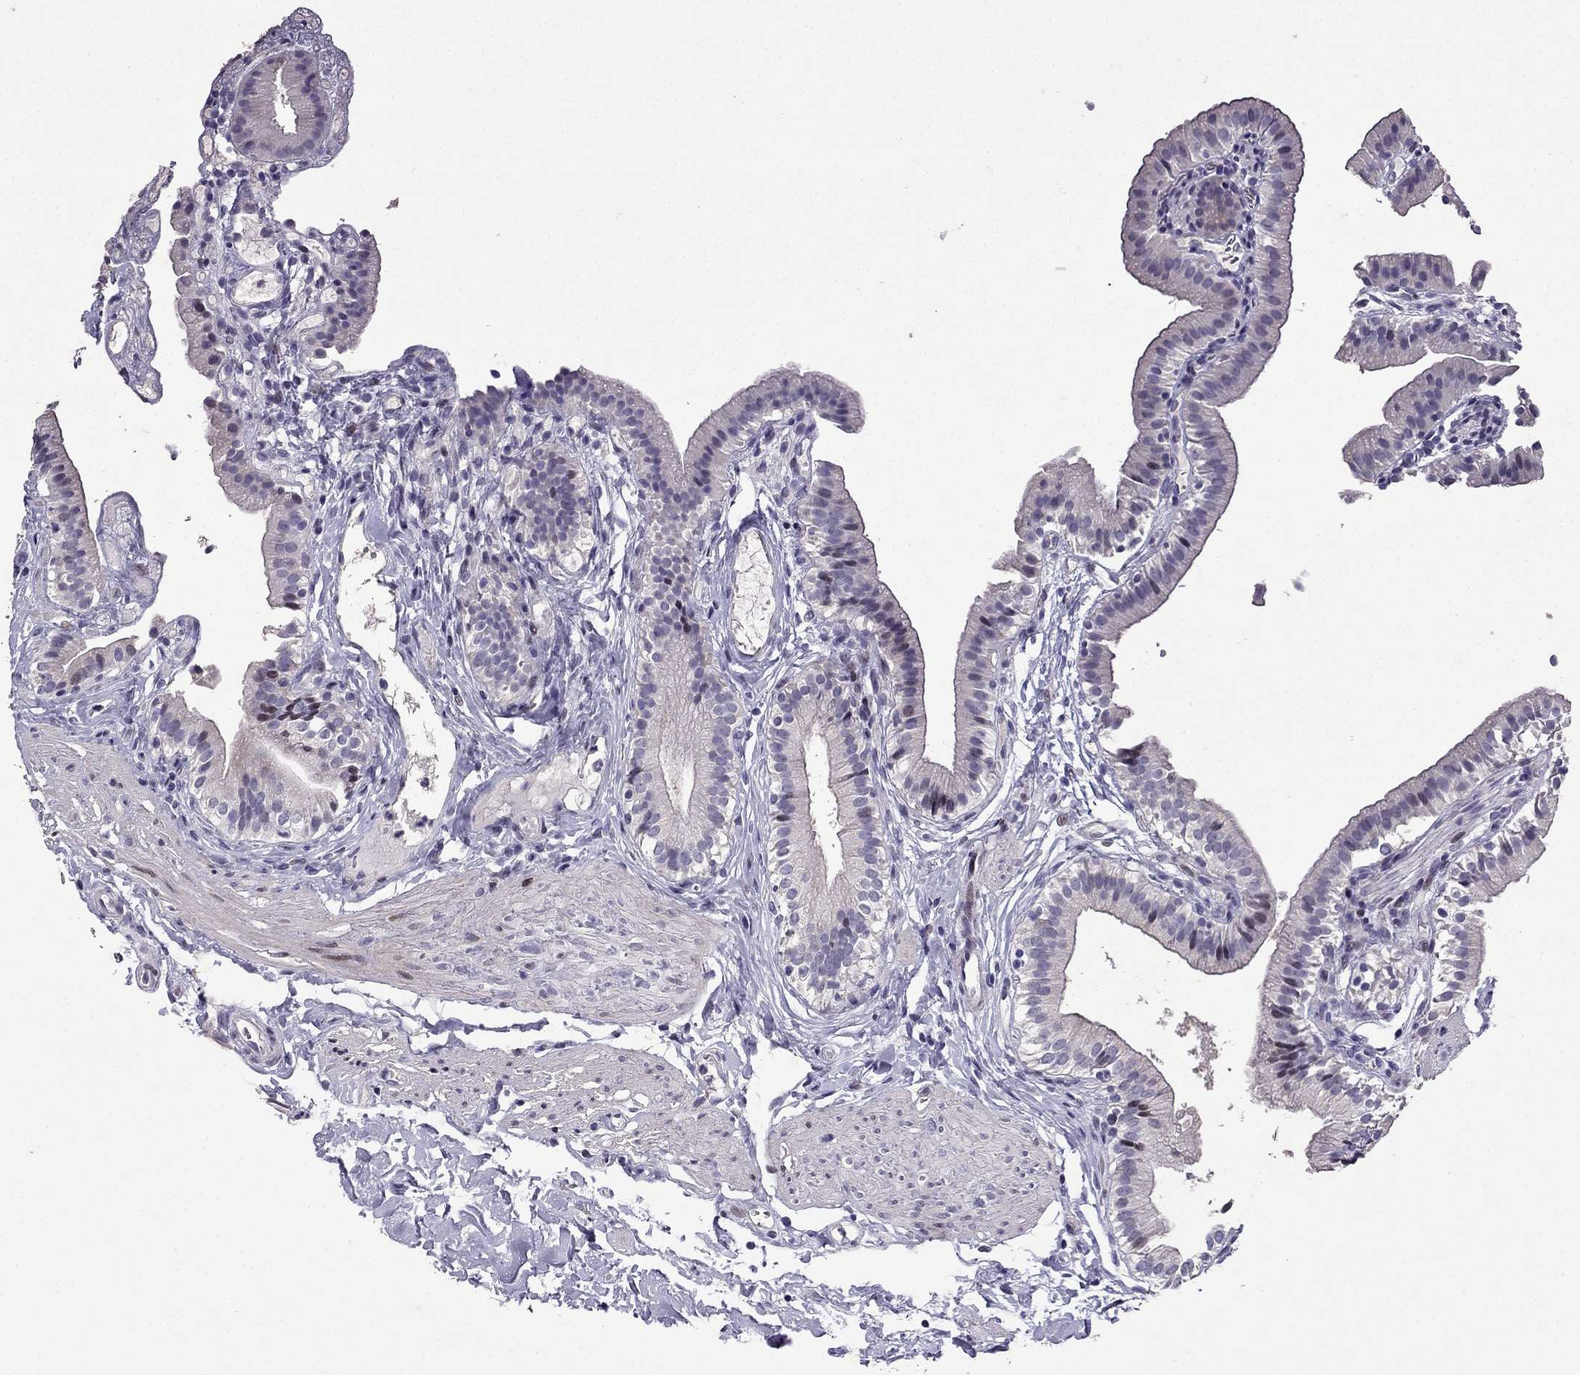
{"staining": {"intensity": "negative", "quantity": "none", "location": "none"}, "tissue": "gallbladder", "cell_type": "Glandular cells", "image_type": "normal", "snomed": [{"axis": "morphology", "description": "Normal tissue, NOS"}, {"axis": "topography", "description": "Gallbladder"}], "caption": "DAB immunohistochemical staining of unremarkable gallbladder demonstrates no significant staining in glandular cells.", "gene": "TTN", "patient": {"sex": "female", "age": 47}}